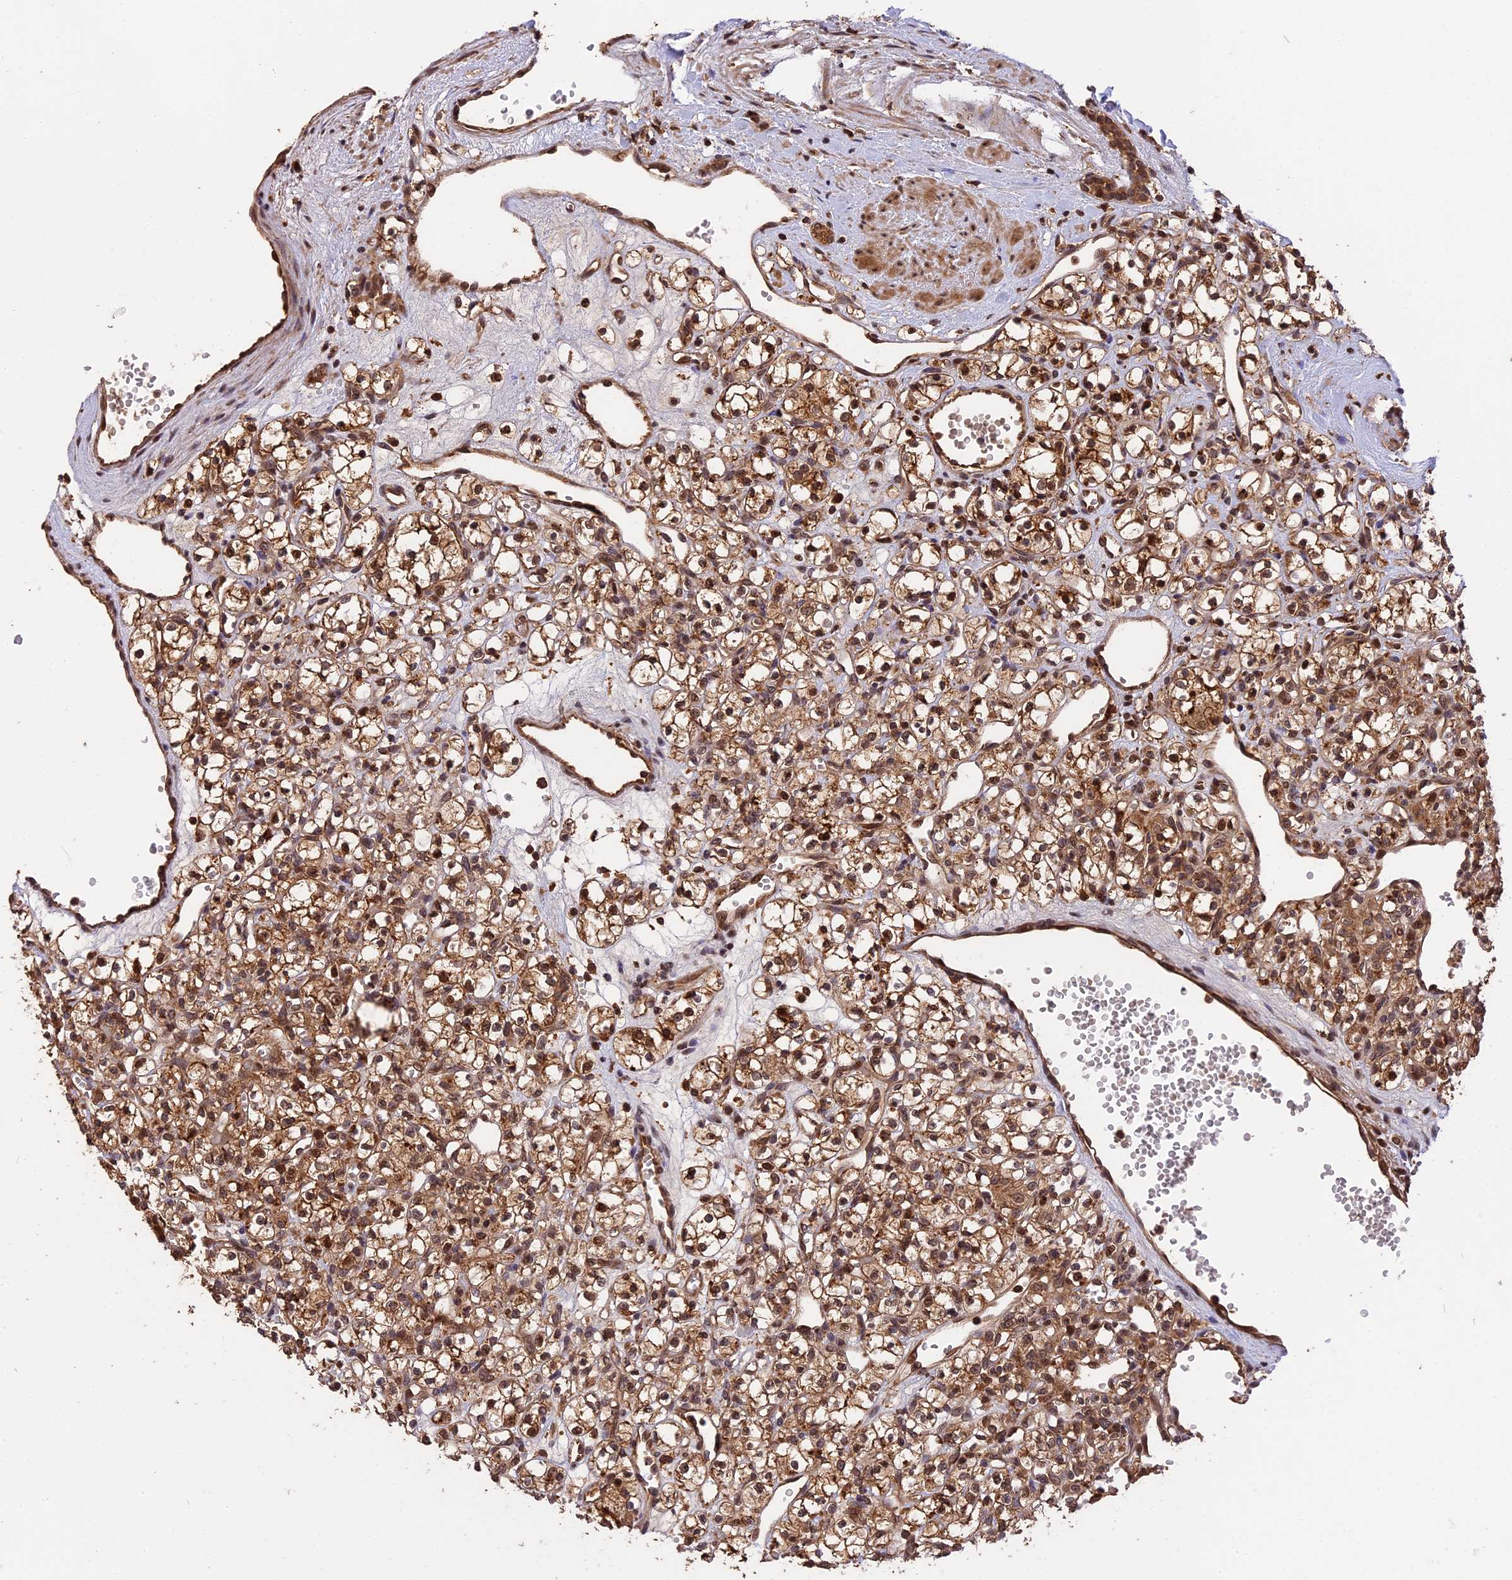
{"staining": {"intensity": "moderate", "quantity": ">75%", "location": "cytoplasmic/membranous,nuclear"}, "tissue": "renal cancer", "cell_type": "Tumor cells", "image_type": "cancer", "snomed": [{"axis": "morphology", "description": "Adenocarcinoma, NOS"}, {"axis": "topography", "description": "Kidney"}], "caption": "The micrograph demonstrates a brown stain indicating the presence of a protein in the cytoplasmic/membranous and nuclear of tumor cells in adenocarcinoma (renal). Immunohistochemistry stains the protein of interest in brown and the nuclei are stained blue.", "gene": "ESCO1", "patient": {"sex": "female", "age": 59}}